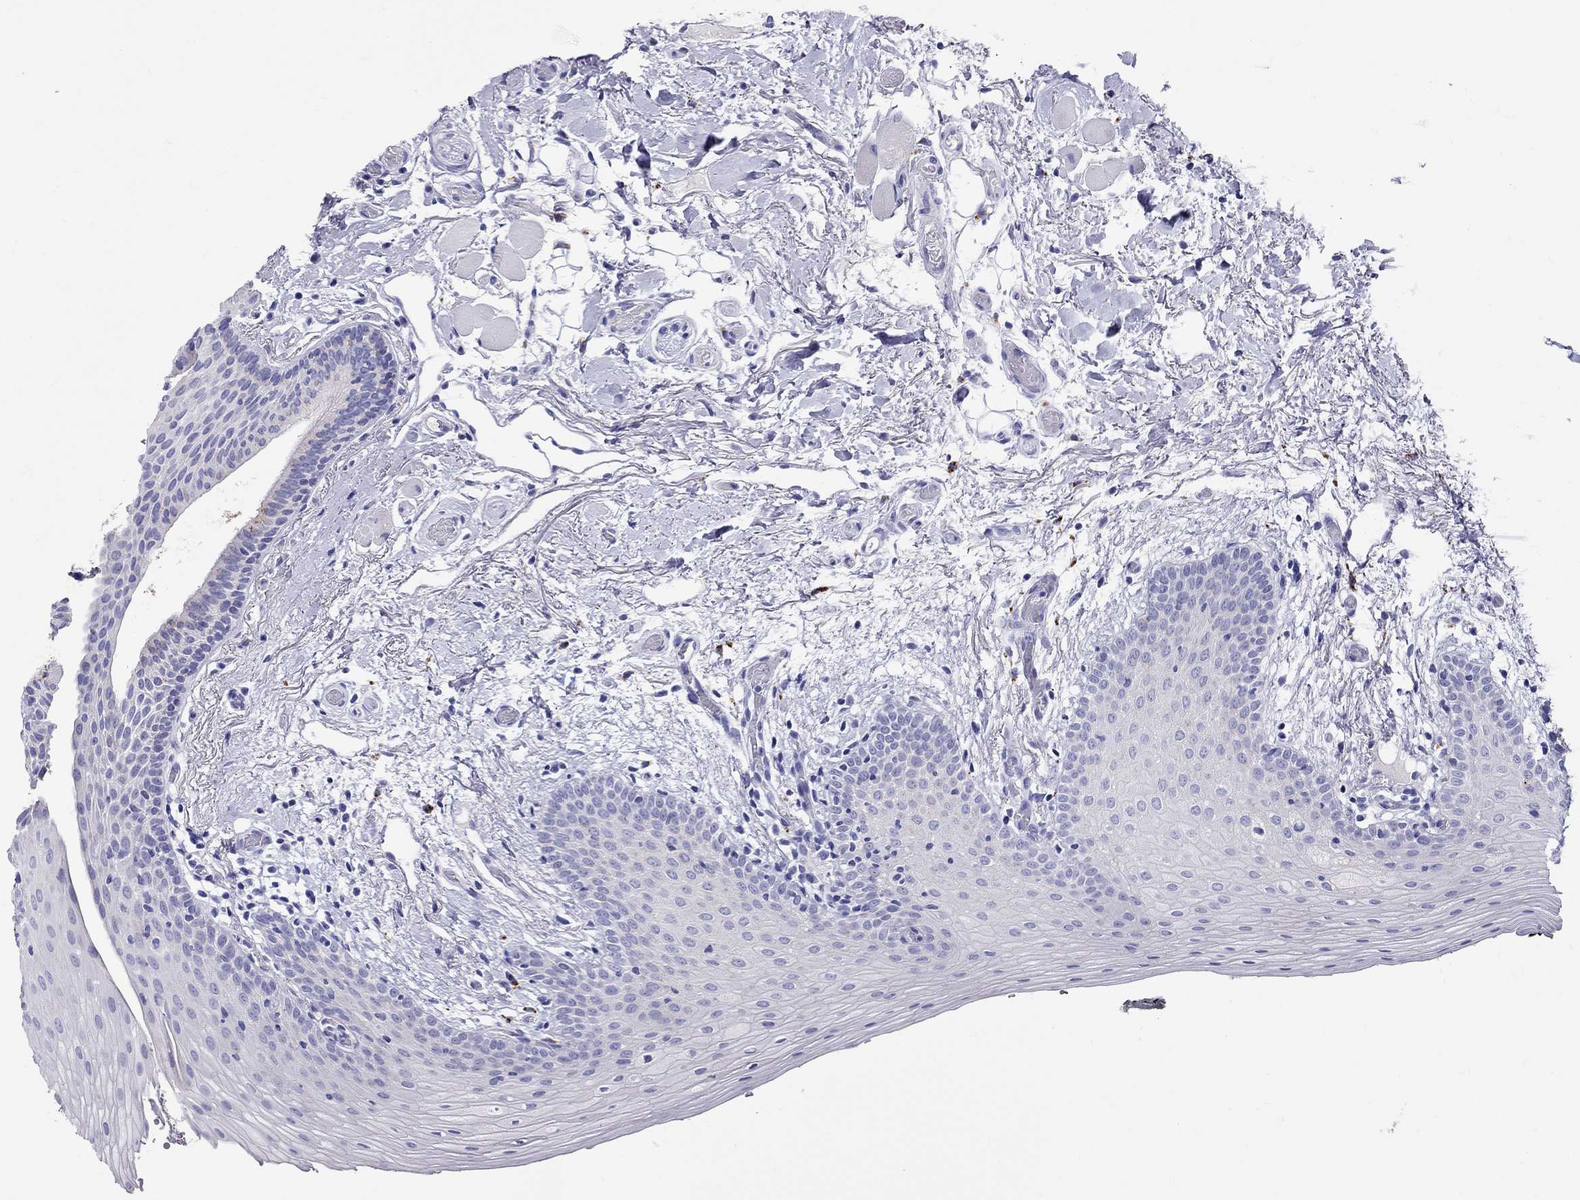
{"staining": {"intensity": "negative", "quantity": "none", "location": "none"}, "tissue": "oral mucosa", "cell_type": "Squamous epithelial cells", "image_type": "normal", "snomed": [{"axis": "morphology", "description": "Normal tissue, NOS"}, {"axis": "topography", "description": "Oral tissue"}, {"axis": "topography", "description": "Tounge, NOS"}], "caption": "Immunohistochemical staining of benign oral mucosa demonstrates no significant positivity in squamous epithelial cells. (DAB (3,3'-diaminobenzidine) IHC visualized using brightfield microscopy, high magnification).", "gene": "CLPSL2", "patient": {"sex": "female", "age": 86}}